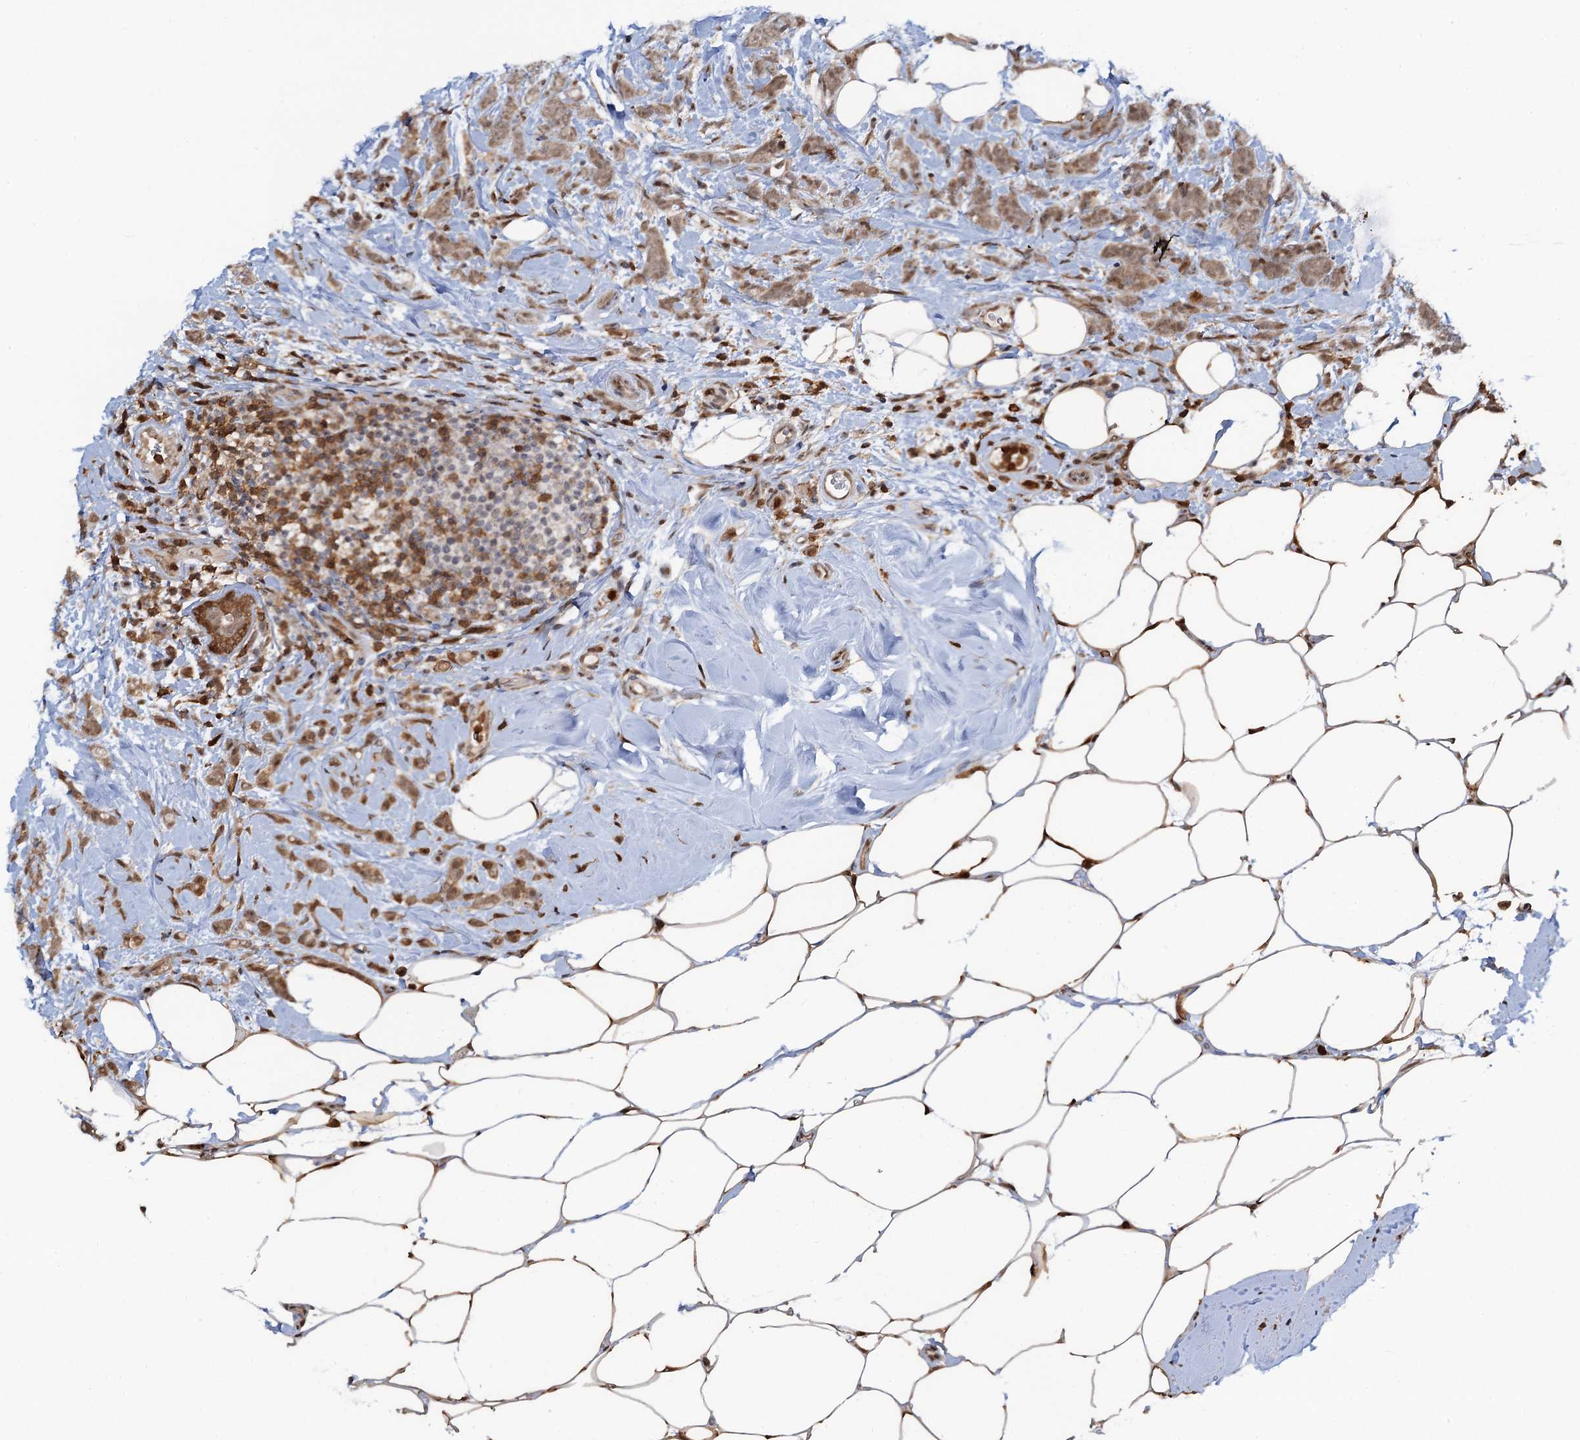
{"staining": {"intensity": "weak", "quantity": ">75%", "location": "cytoplasmic/membranous,nuclear"}, "tissue": "breast cancer", "cell_type": "Tumor cells", "image_type": "cancer", "snomed": [{"axis": "morphology", "description": "Lobular carcinoma"}, {"axis": "topography", "description": "Breast"}], "caption": "Breast cancer (lobular carcinoma) stained with a brown dye exhibits weak cytoplasmic/membranous and nuclear positive expression in about >75% of tumor cells.", "gene": "ZNF609", "patient": {"sex": "female", "age": 58}}